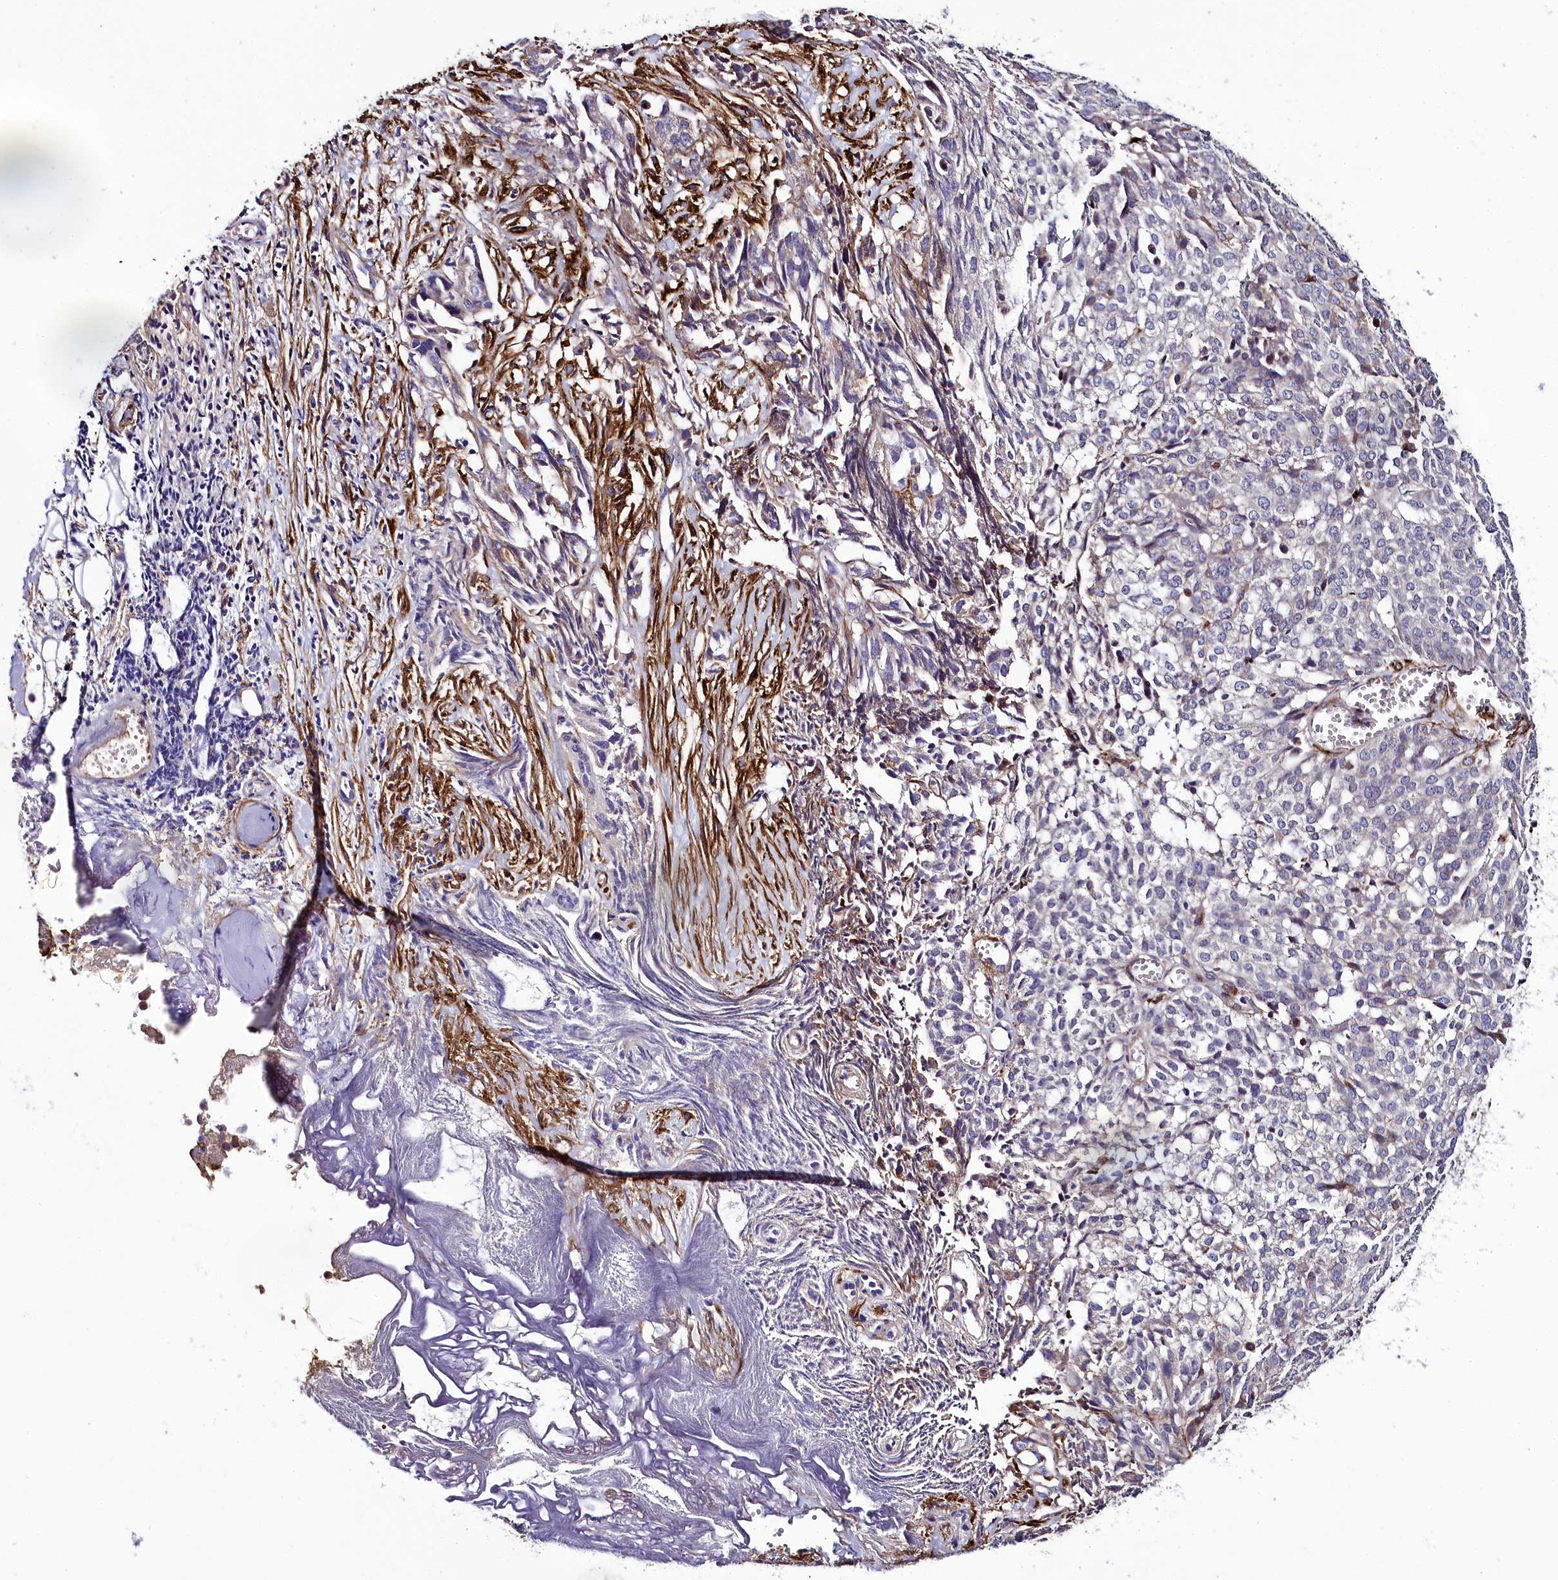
{"staining": {"intensity": "weak", "quantity": "<25%", "location": "cytoplasmic/membranous"}, "tissue": "ovarian cancer", "cell_type": "Tumor cells", "image_type": "cancer", "snomed": [{"axis": "morphology", "description": "Cystadenocarcinoma, serous, NOS"}, {"axis": "topography", "description": "Soft tissue"}, {"axis": "topography", "description": "Ovary"}], "caption": "Ovarian serous cystadenocarcinoma was stained to show a protein in brown. There is no significant expression in tumor cells.", "gene": "MRC2", "patient": {"sex": "female", "age": 57}}